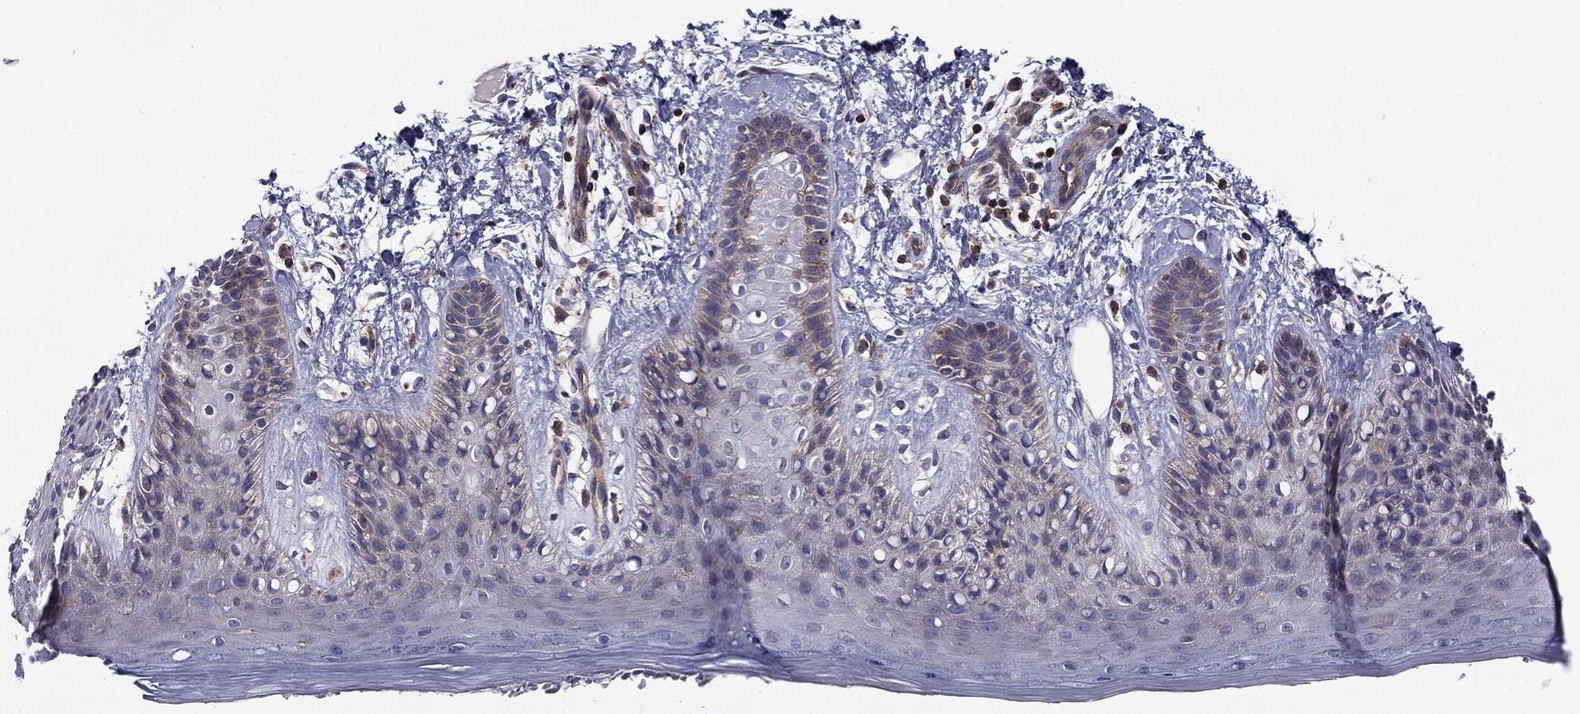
{"staining": {"intensity": "negative", "quantity": "none", "location": "none"}, "tissue": "skin", "cell_type": "Epidermal cells", "image_type": "normal", "snomed": [{"axis": "morphology", "description": "Normal tissue, NOS"}, {"axis": "topography", "description": "Anal"}], "caption": "The histopathology image shows no significant staining in epidermal cells of skin. (DAB immunohistochemistry (IHC) with hematoxylin counter stain).", "gene": "ALG6", "patient": {"sex": "male", "age": 36}}